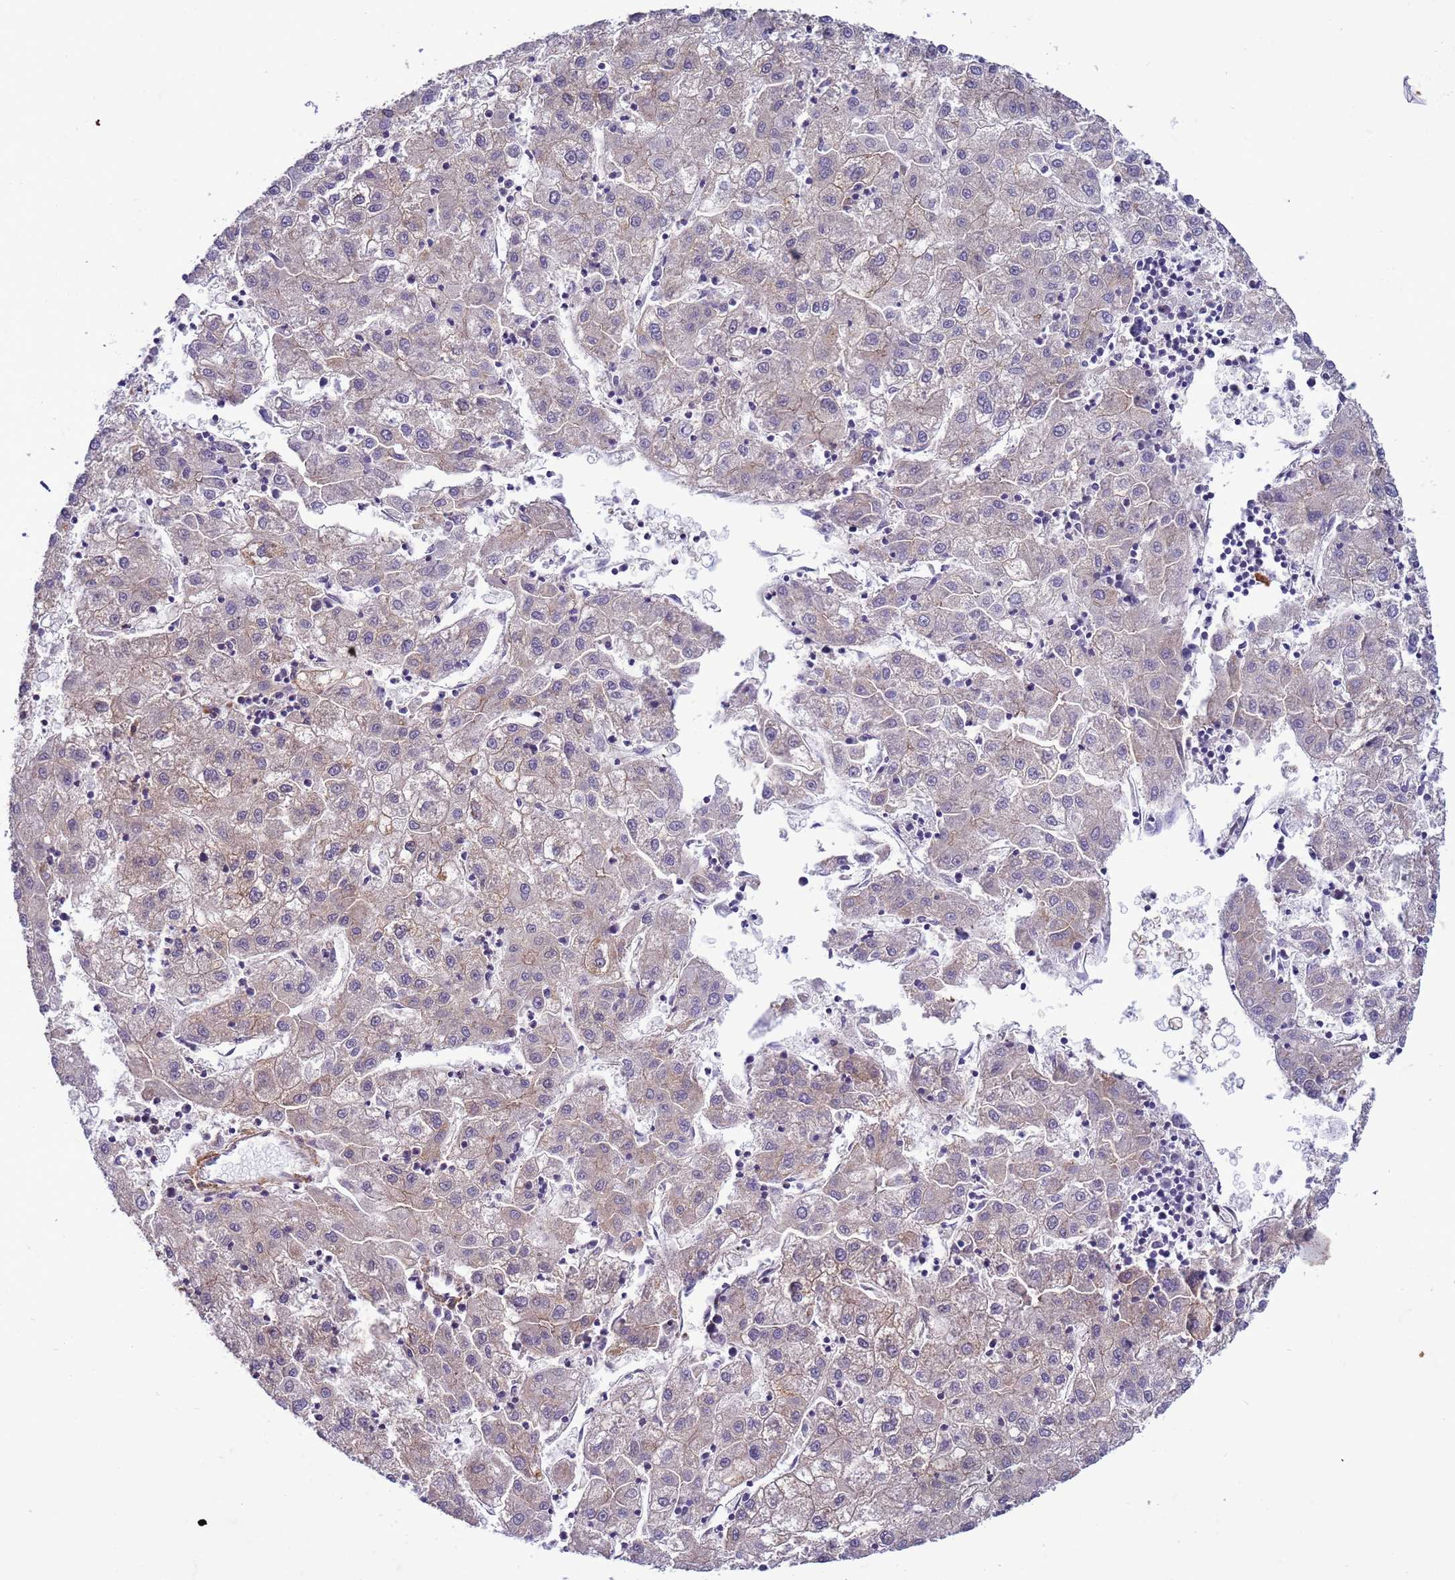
{"staining": {"intensity": "negative", "quantity": "none", "location": "none"}, "tissue": "liver cancer", "cell_type": "Tumor cells", "image_type": "cancer", "snomed": [{"axis": "morphology", "description": "Carcinoma, Hepatocellular, NOS"}, {"axis": "topography", "description": "Liver"}], "caption": "A histopathology image of liver cancer (hepatocellular carcinoma) stained for a protein shows no brown staining in tumor cells. (DAB IHC, high magnification).", "gene": "GEN1", "patient": {"sex": "male", "age": 72}}